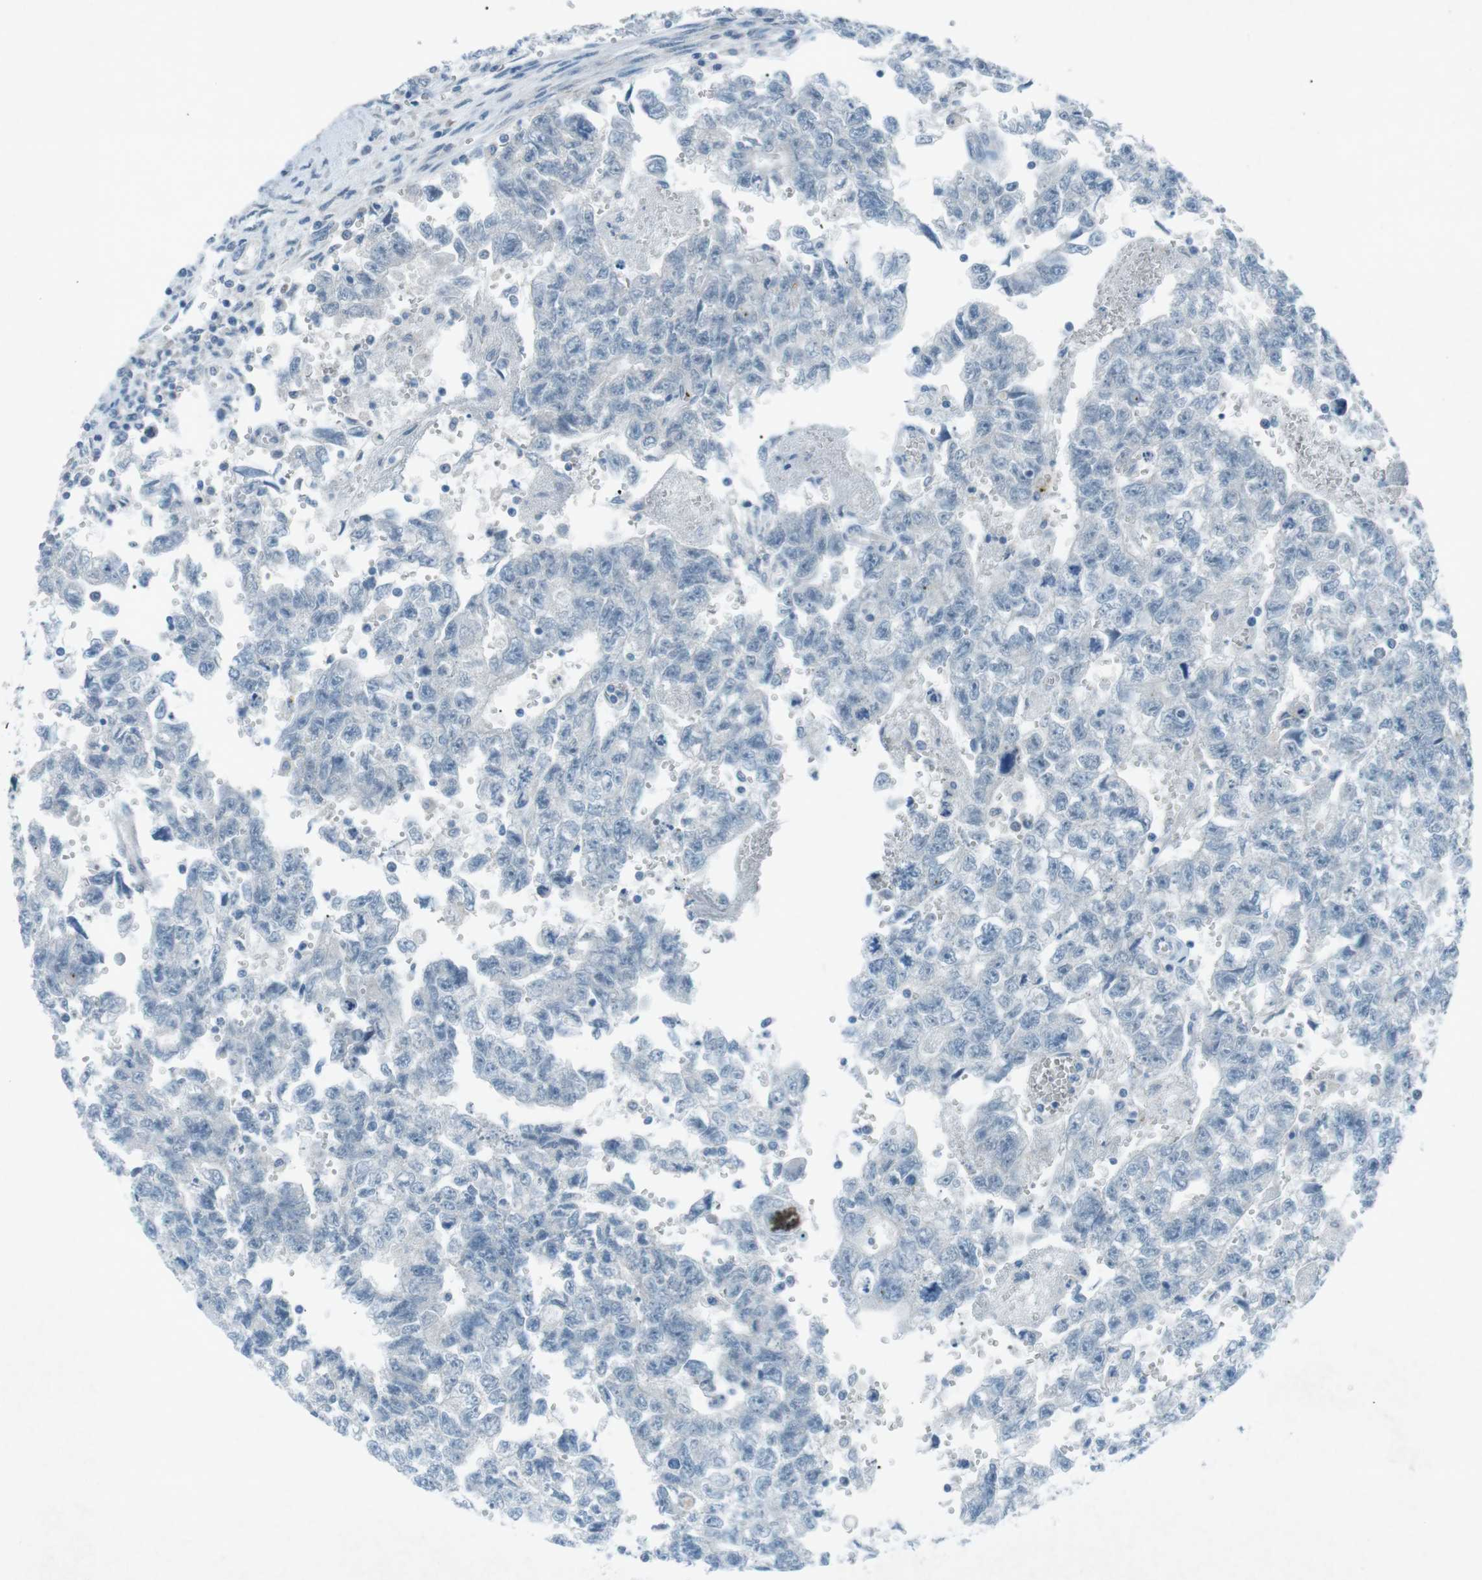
{"staining": {"intensity": "negative", "quantity": "none", "location": "none"}, "tissue": "testis cancer", "cell_type": "Tumor cells", "image_type": "cancer", "snomed": [{"axis": "morphology", "description": "Seminoma, NOS"}, {"axis": "morphology", "description": "Carcinoma, Embryonal, NOS"}, {"axis": "topography", "description": "Testis"}], "caption": "This micrograph is of testis cancer (embryonal carcinoma) stained with immunohistochemistry to label a protein in brown with the nuclei are counter-stained blue. There is no positivity in tumor cells. (Immunohistochemistry (ihc), brightfield microscopy, high magnification).", "gene": "FCRLA", "patient": {"sex": "male", "age": 38}}